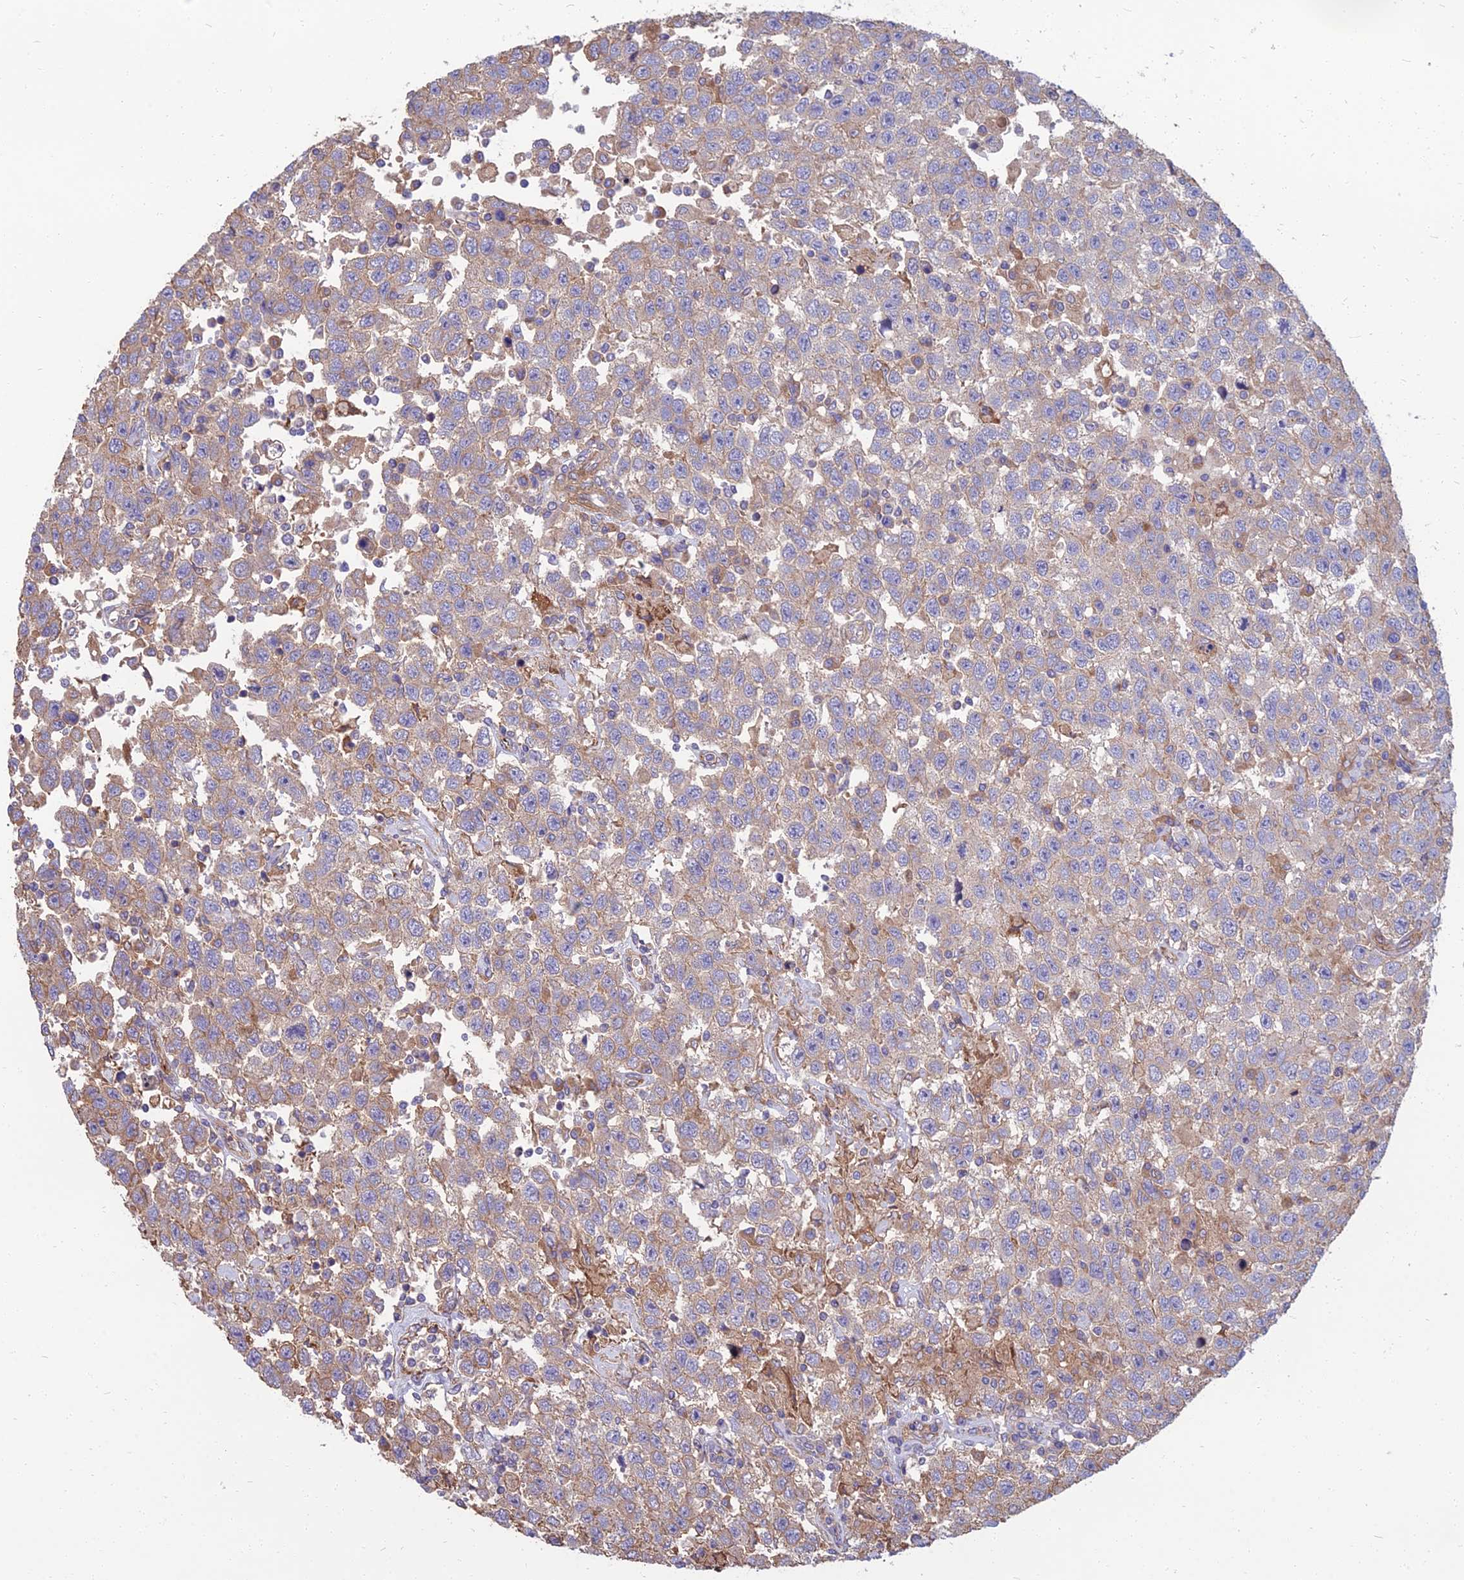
{"staining": {"intensity": "weak", "quantity": "<25%", "location": "cytoplasmic/membranous"}, "tissue": "testis cancer", "cell_type": "Tumor cells", "image_type": "cancer", "snomed": [{"axis": "morphology", "description": "Seminoma, NOS"}, {"axis": "topography", "description": "Testis"}], "caption": "Human testis cancer (seminoma) stained for a protein using immunohistochemistry (IHC) shows no staining in tumor cells.", "gene": "WDR24", "patient": {"sex": "male", "age": 41}}